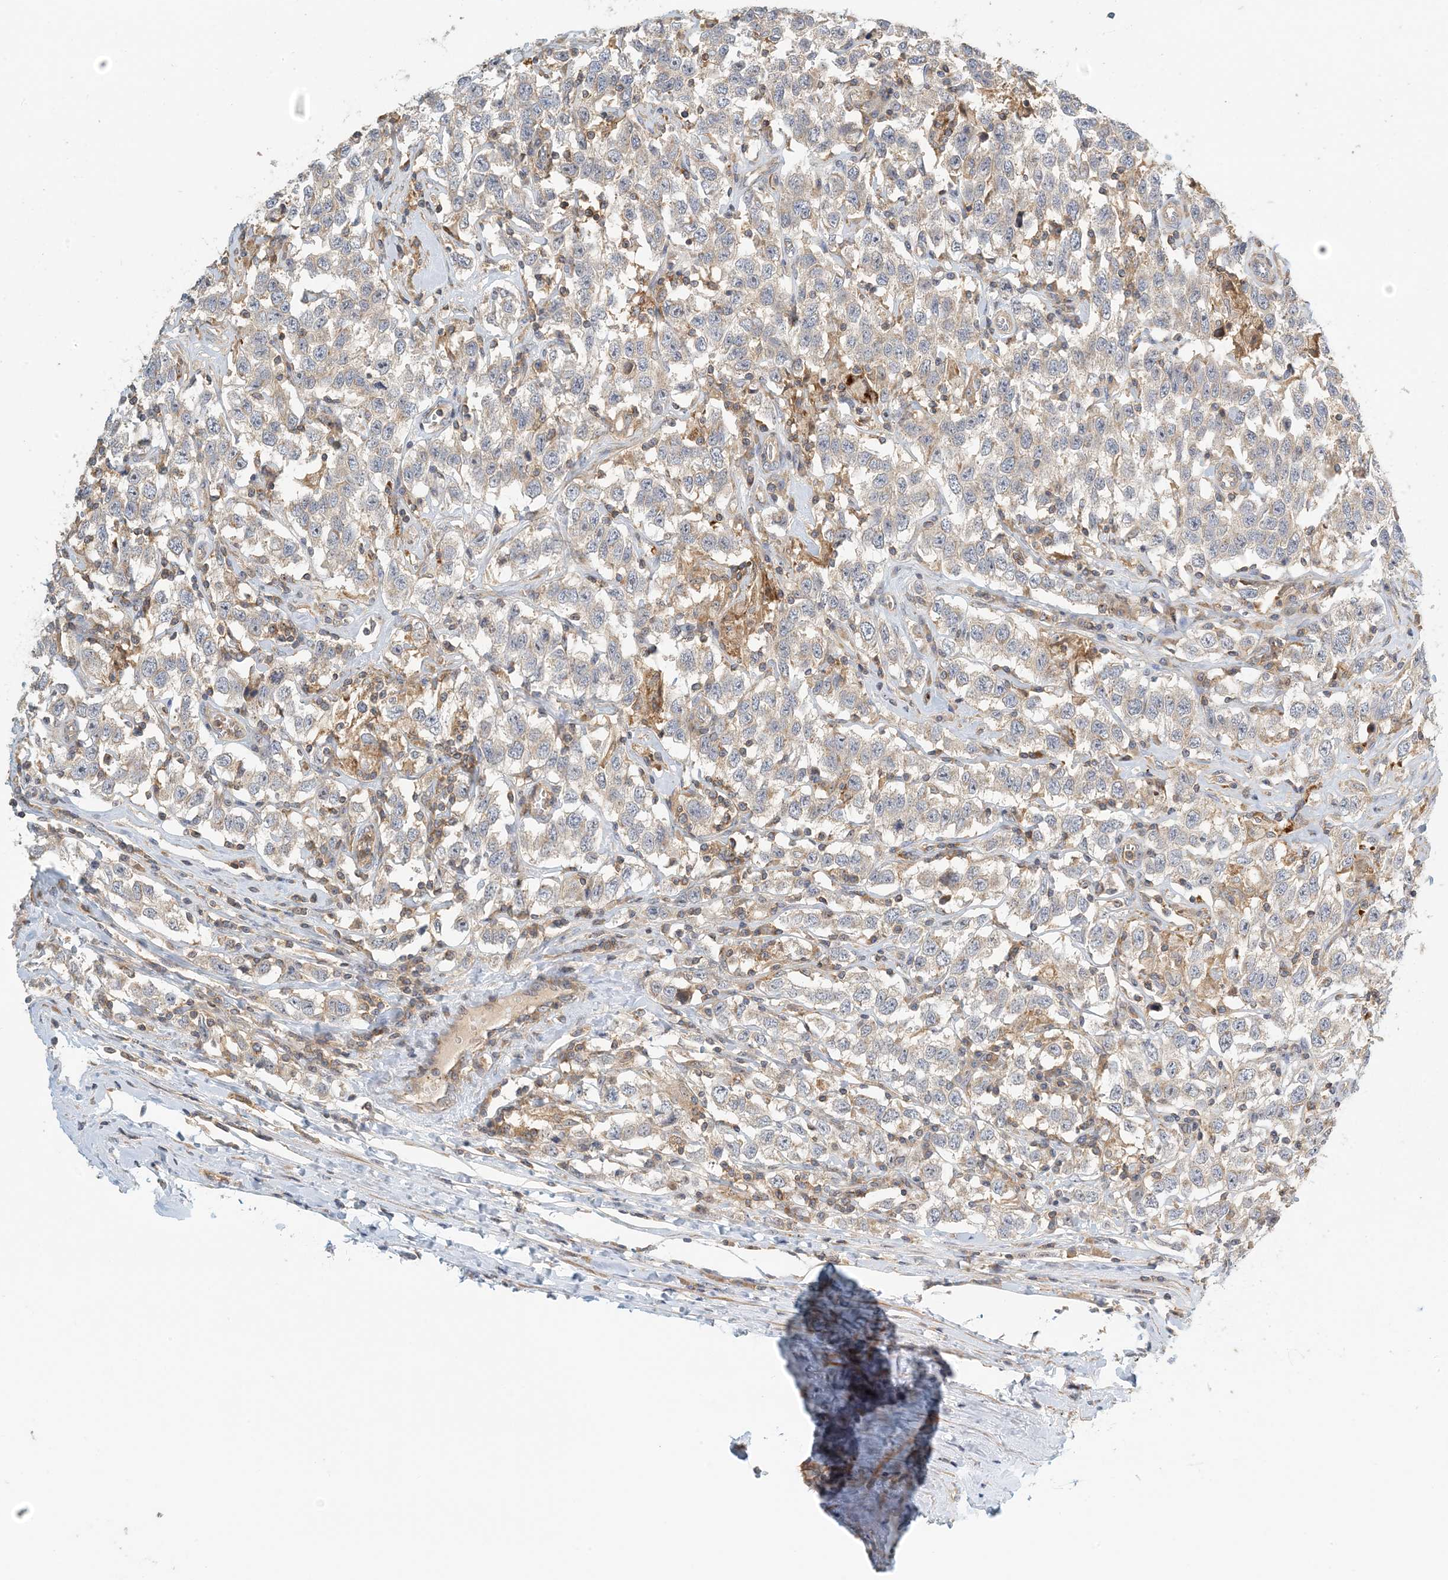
{"staining": {"intensity": "negative", "quantity": "none", "location": "none"}, "tissue": "testis cancer", "cell_type": "Tumor cells", "image_type": "cancer", "snomed": [{"axis": "morphology", "description": "Seminoma, NOS"}, {"axis": "topography", "description": "Testis"}], "caption": "Testis cancer (seminoma) was stained to show a protein in brown. There is no significant expression in tumor cells.", "gene": "COLEC11", "patient": {"sex": "male", "age": 41}}